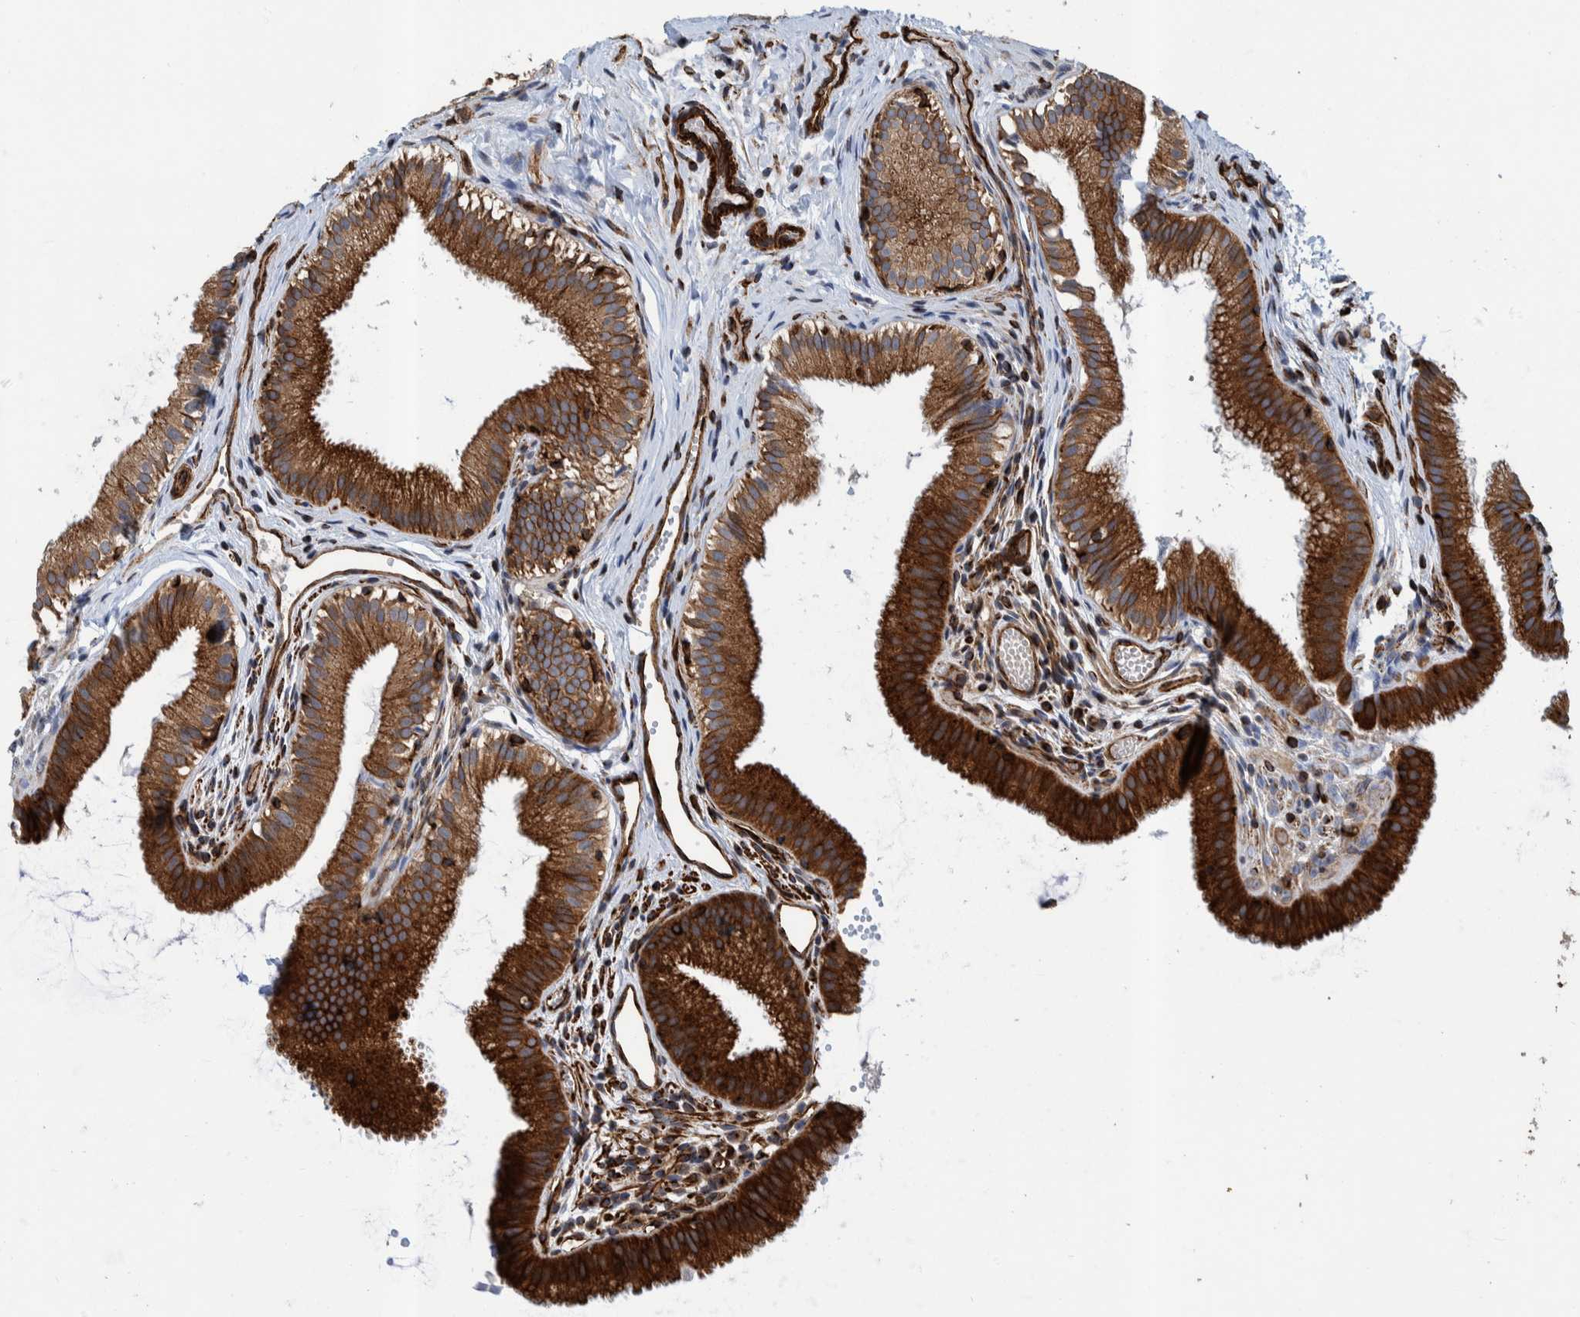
{"staining": {"intensity": "strong", "quantity": ">75%", "location": "cytoplasmic/membranous"}, "tissue": "gallbladder", "cell_type": "Glandular cells", "image_type": "normal", "snomed": [{"axis": "morphology", "description": "Normal tissue, NOS"}, {"axis": "topography", "description": "Gallbladder"}], "caption": "Immunohistochemical staining of benign human gallbladder exhibits >75% levels of strong cytoplasmic/membranous protein expression in approximately >75% of glandular cells.", "gene": "CCDC57", "patient": {"sex": "female", "age": 26}}